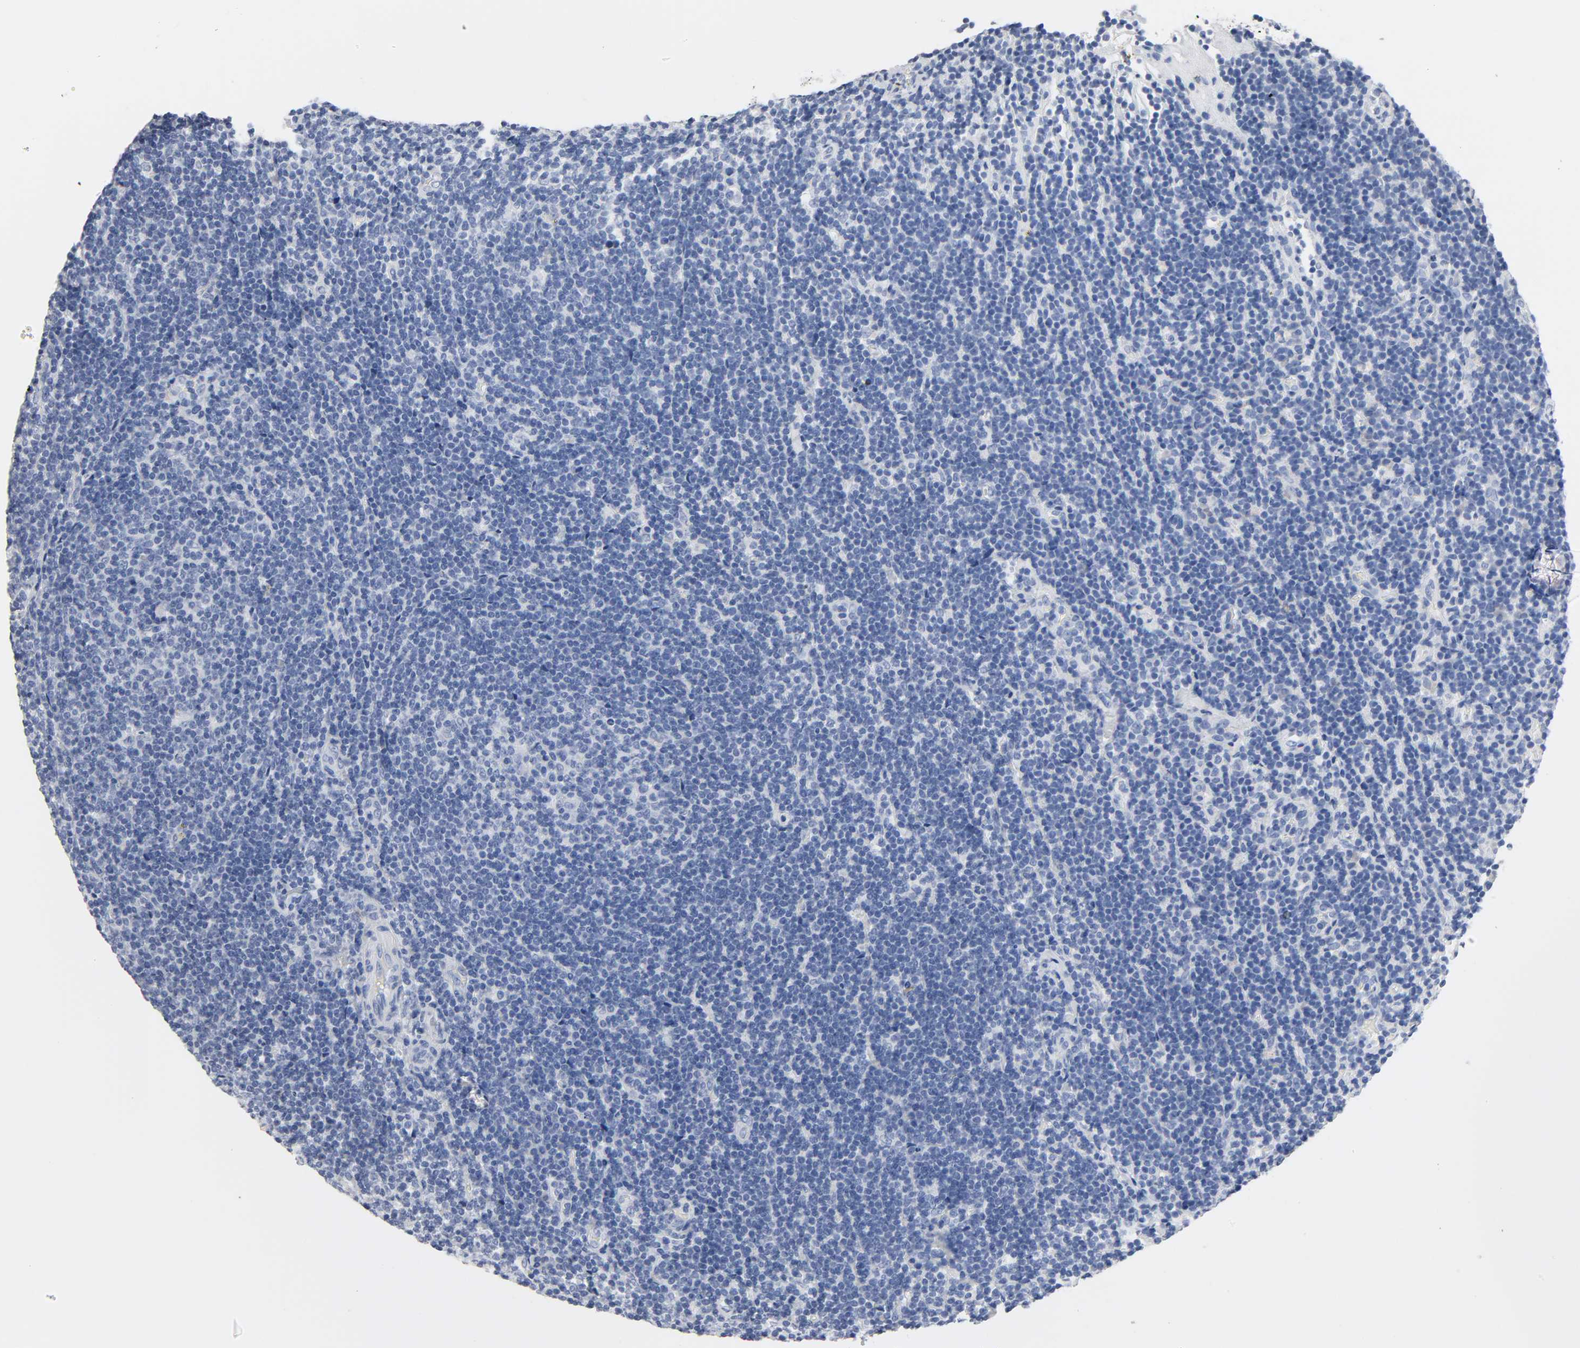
{"staining": {"intensity": "negative", "quantity": "none", "location": "none"}, "tissue": "lymphoma", "cell_type": "Tumor cells", "image_type": "cancer", "snomed": [{"axis": "morphology", "description": "Malignant lymphoma, non-Hodgkin's type, Low grade"}, {"axis": "topography", "description": "Lymph node"}], "caption": "This photomicrograph is of lymphoma stained with IHC to label a protein in brown with the nuclei are counter-stained blue. There is no expression in tumor cells.", "gene": "ACP3", "patient": {"sex": "male", "age": 70}}